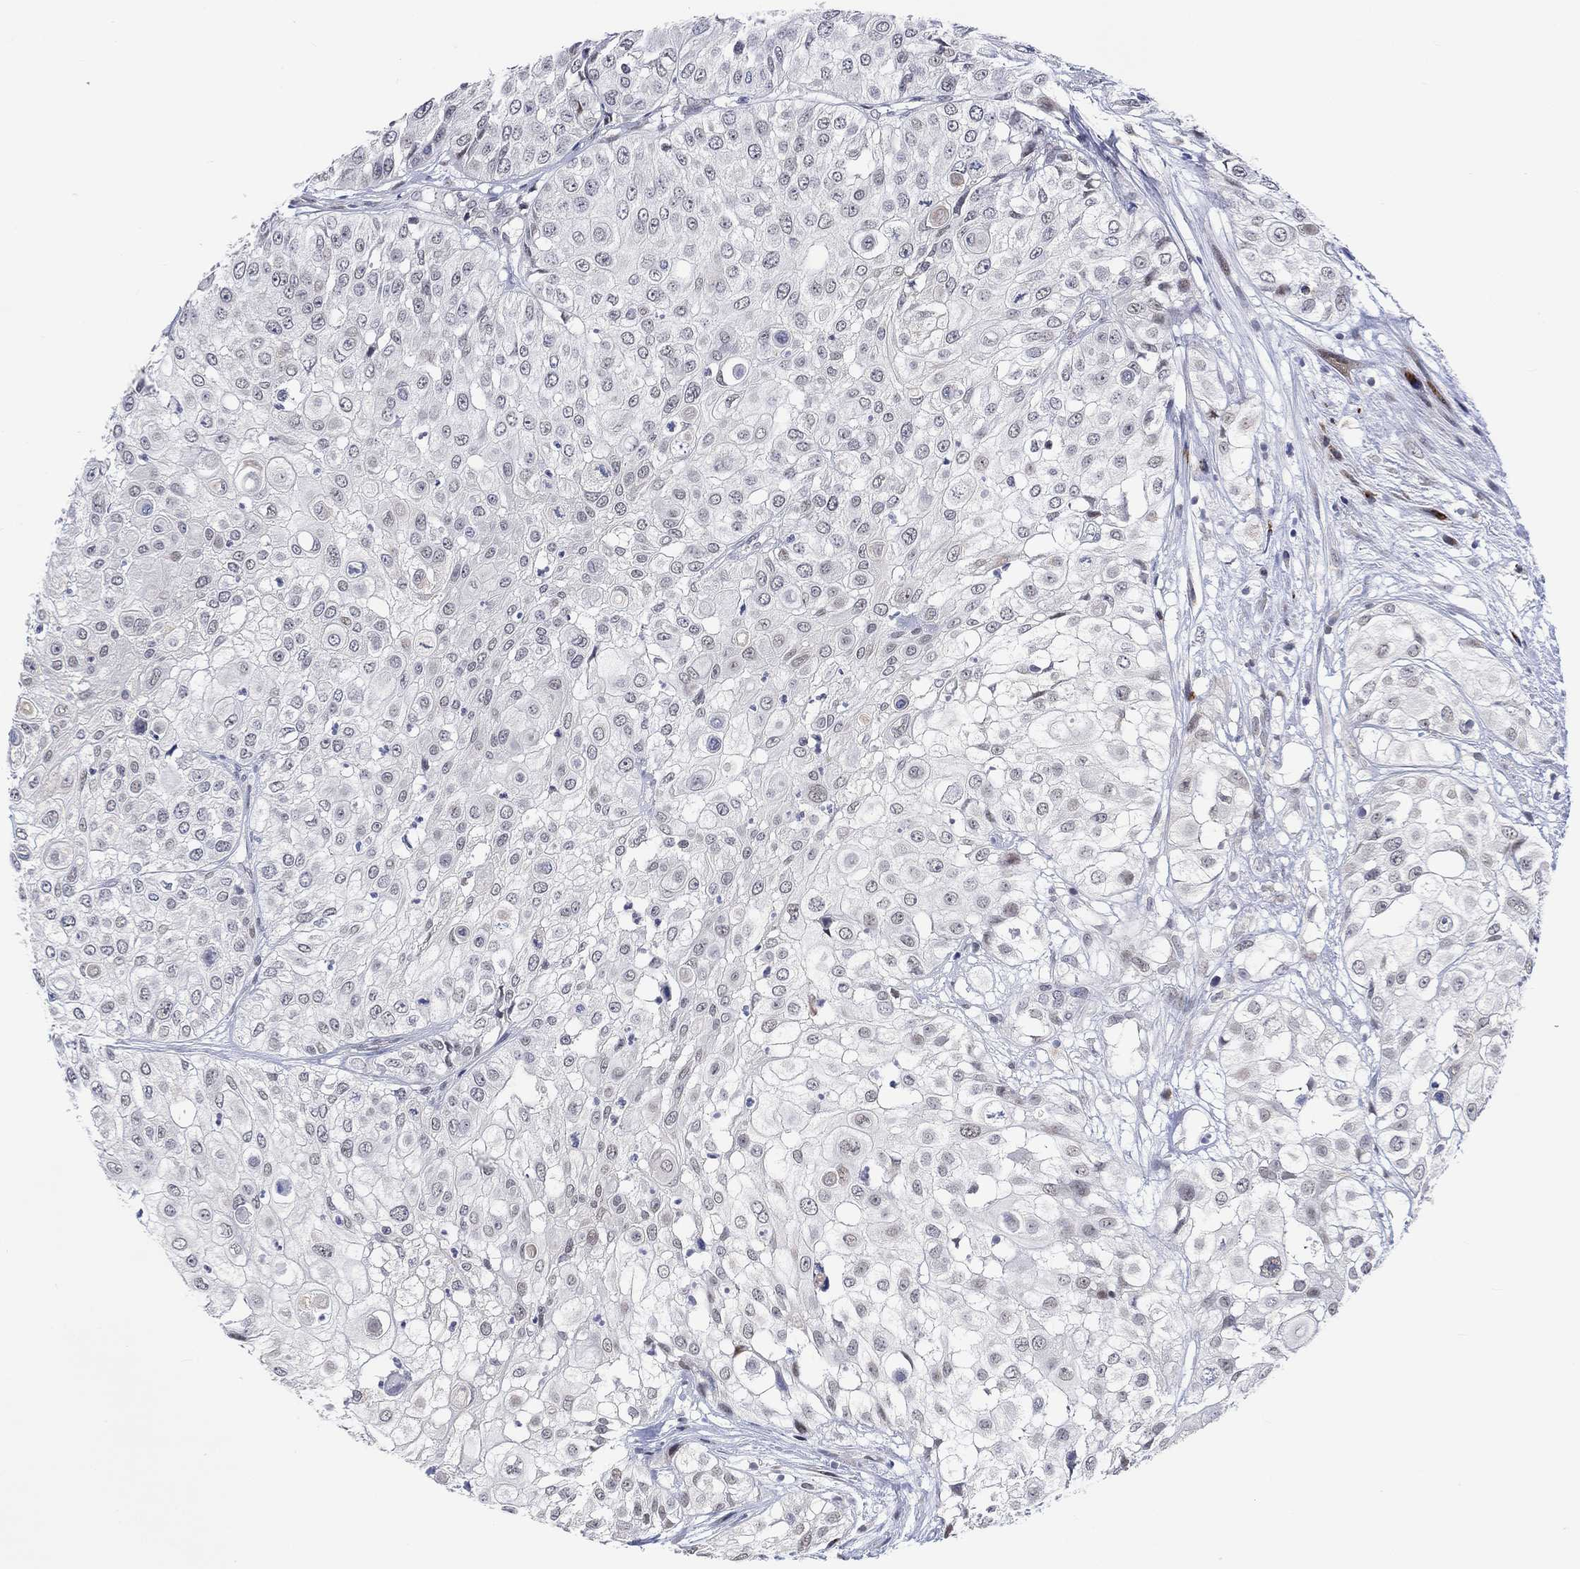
{"staining": {"intensity": "negative", "quantity": "none", "location": "none"}, "tissue": "urothelial cancer", "cell_type": "Tumor cells", "image_type": "cancer", "snomed": [{"axis": "morphology", "description": "Urothelial carcinoma, High grade"}, {"axis": "topography", "description": "Urinary bladder"}], "caption": "The micrograph reveals no staining of tumor cells in high-grade urothelial carcinoma.", "gene": "SLC48A1", "patient": {"sex": "female", "age": 79}}